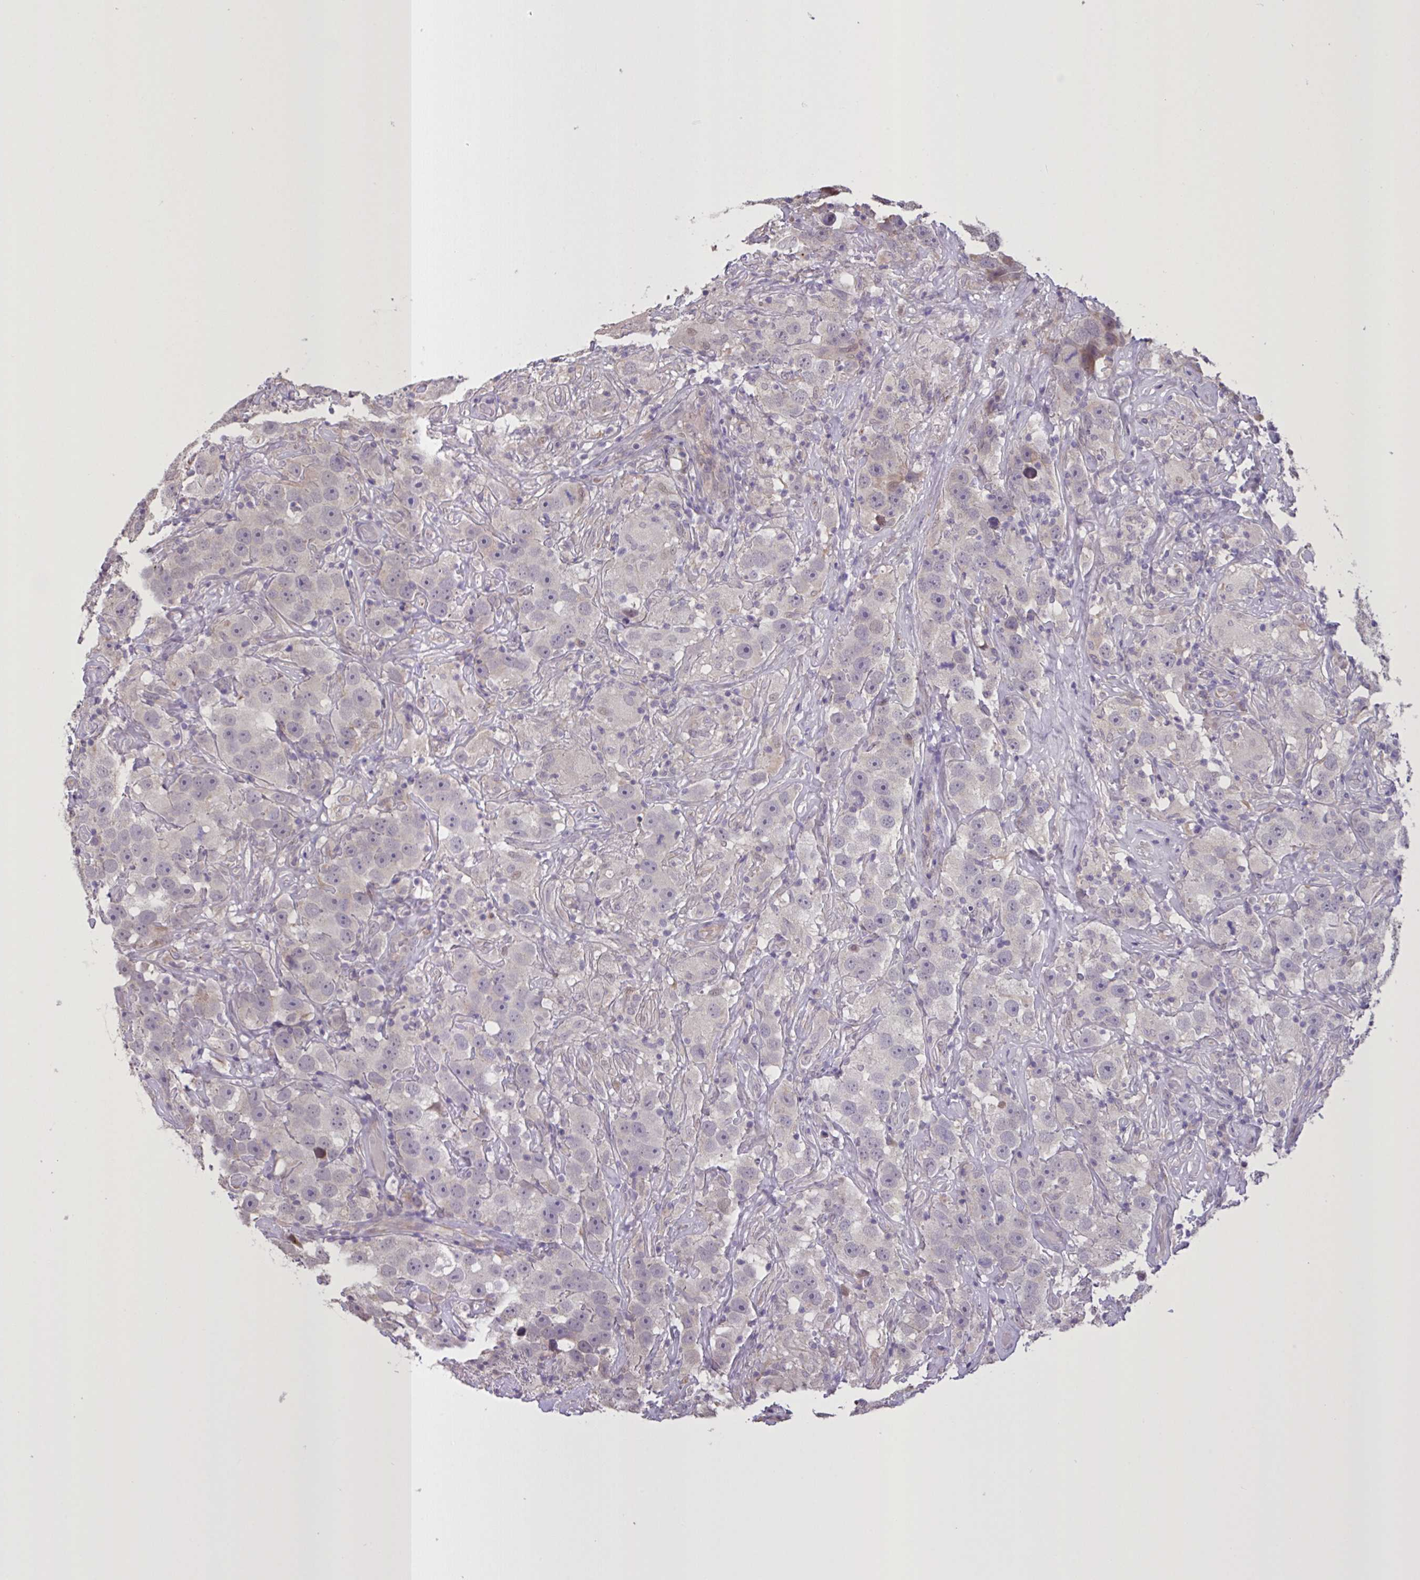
{"staining": {"intensity": "weak", "quantity": "<25%", "location": "cytoplasmic/membranous"}, "tissue": "testis cancer", "cell_type": "Tumor cells", "image_type": "cancer", "snomed": [{"axis": "morphology", "description": "Seminoma, NOS"}, {"axis": "topography", "description": "Testis"}], "caption": "A high-resolution photomicrograph shows IHC staining of testis seminoma, which exhibits no significant expression in tumor cells. (DAB IHC with hematoxylin counter stain).", "gene": "MRGPRX2", "patient": {"sex": "male", "age": 49}}